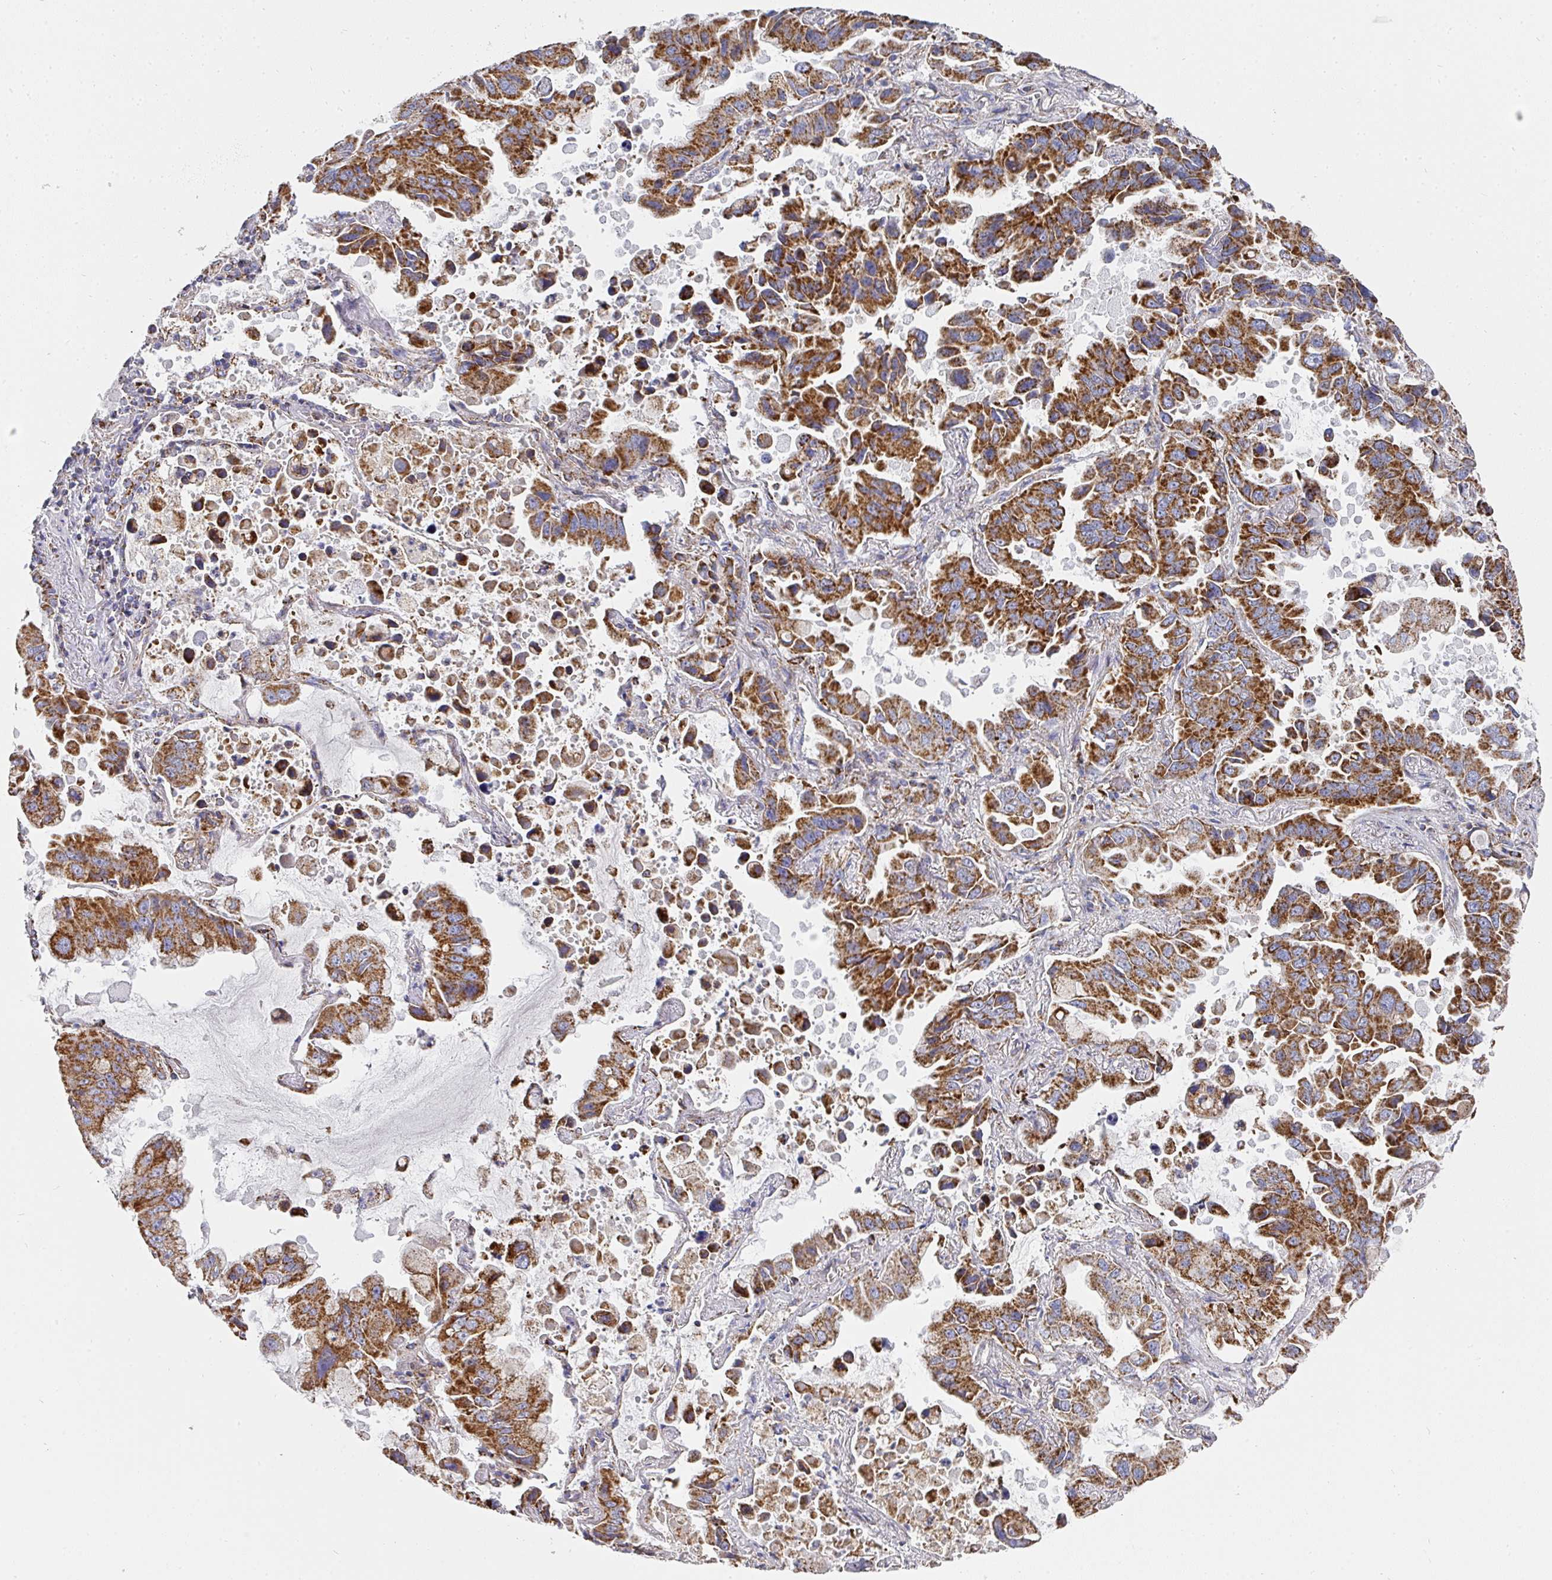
{"staining": {"intensity": "strong", "quantity": ">75%", "location": "cytoplasmic/membranous"}, "tissue": "lung cancer", "cell_type": "Tumor cells", "image_type": "cancer", "snomed": [{"axis": "morphology", "description": "Adenocarcinoma, NOS"}, {"axis": "topography", "description": "Lung"}], "caption": "Immunohistochemical staining of adenocarcinoma (lung) displays strong cytoplasmic/membranous protein staining in about >75% of tumor cells. (DAB IHC with brightfield microscopy, high magnification).", "gene": "UQCRFS1", "patient": {"sex": "male", "age": 64}}